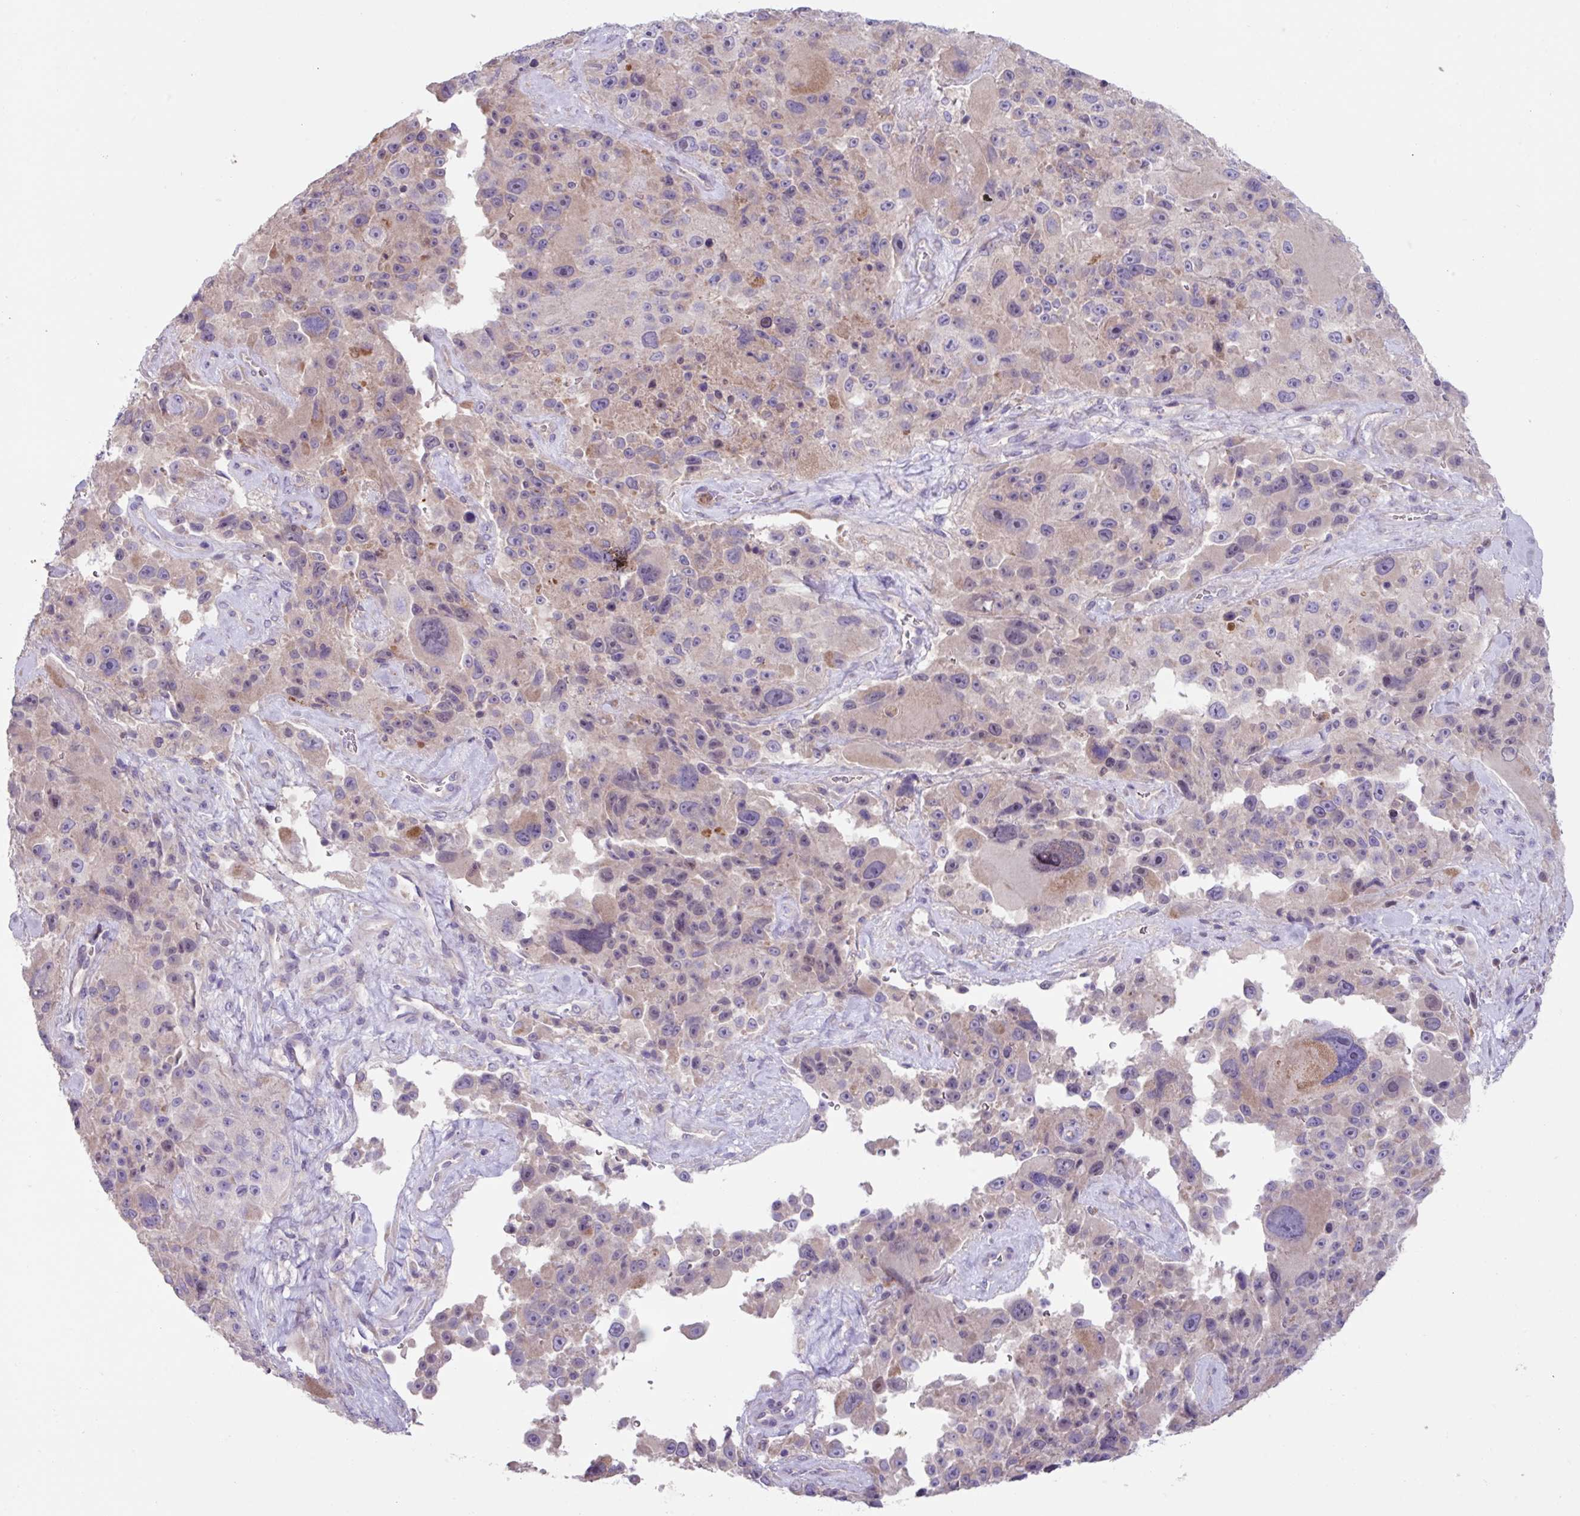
{"staining": {"intensity": "weak", "quantity": "<25%", "location": "cytoplasmic/membranous"}, "tissue": "melanoma", "cell_type": "Tumor cells", "image_type": "cancer", "snomed": [{"axis": "morphology", "description": "Malignant melanoma, Metastatic site"}, {"axis": "topography", "description": "Lymph node"}], "caption": "Histopathology image shows no significant protein expression in tumor cells of malignant melanoma (metastatic site). (DAB IHC with hematoxylin counter stain).", "gene": "IQCJ", "patient": {"sex": "male", "age": 62}}